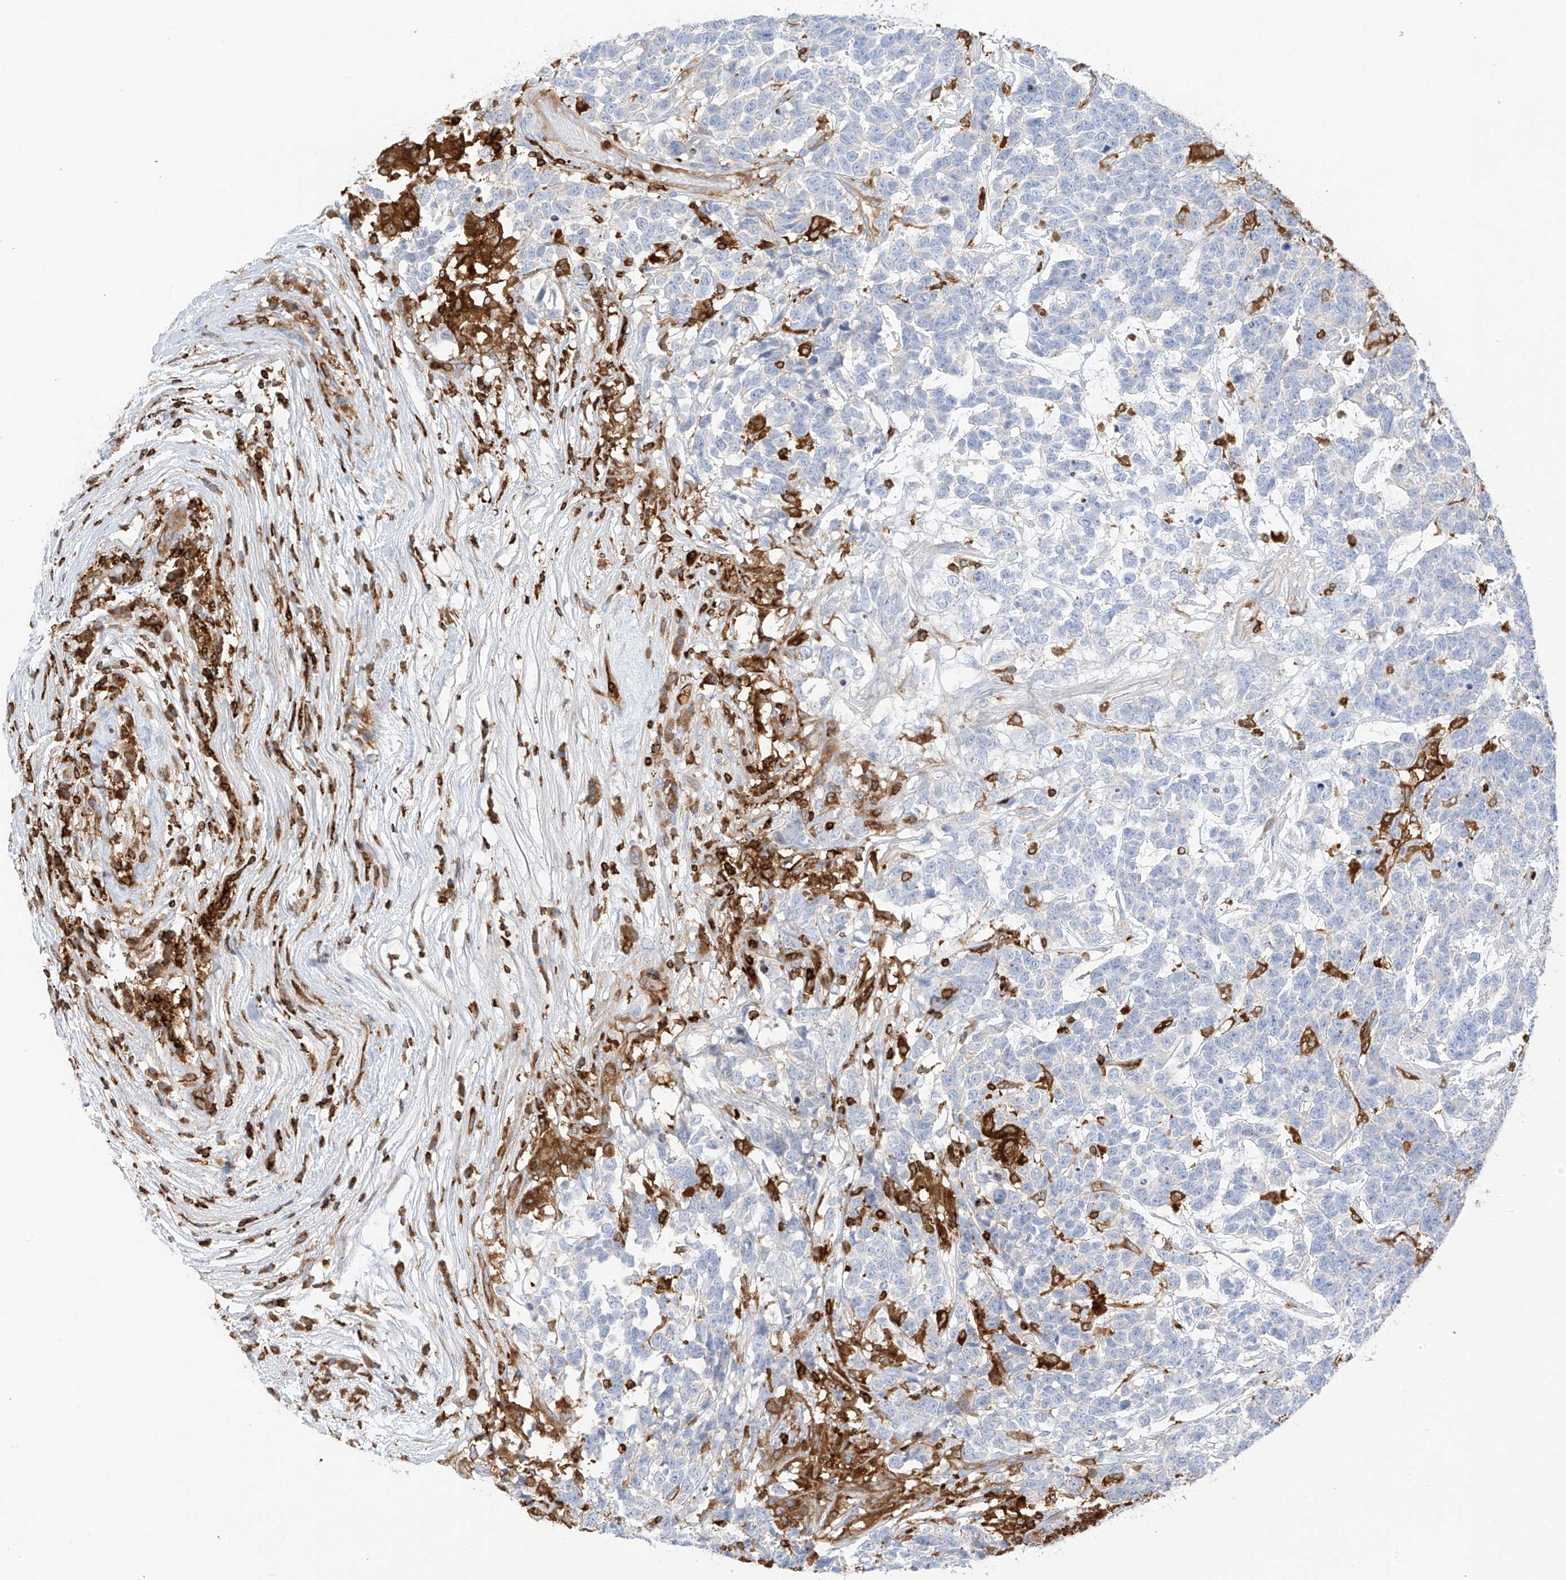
{"staining": {"intensity": "negative", "quantity": "none", "location": "none"}, "tissue": "testis cancer", "cell_type": "Tumor cells", "image_type": "cancer", "snomed": [{"axis": "morphology", "description": "Carcinoma, Embryonal, NOS"}, {"axis": "topography", "description": "Testis"}], "caption": "A high-resolution photomicrograph shows immunohistochemistry (IHC) staining of testis cancer (embryonal carcinoma), which shows no significant positivity in tumor cells.", "gene": "ARHGAP25", "patient": {"sex": "male", "age": 26}}